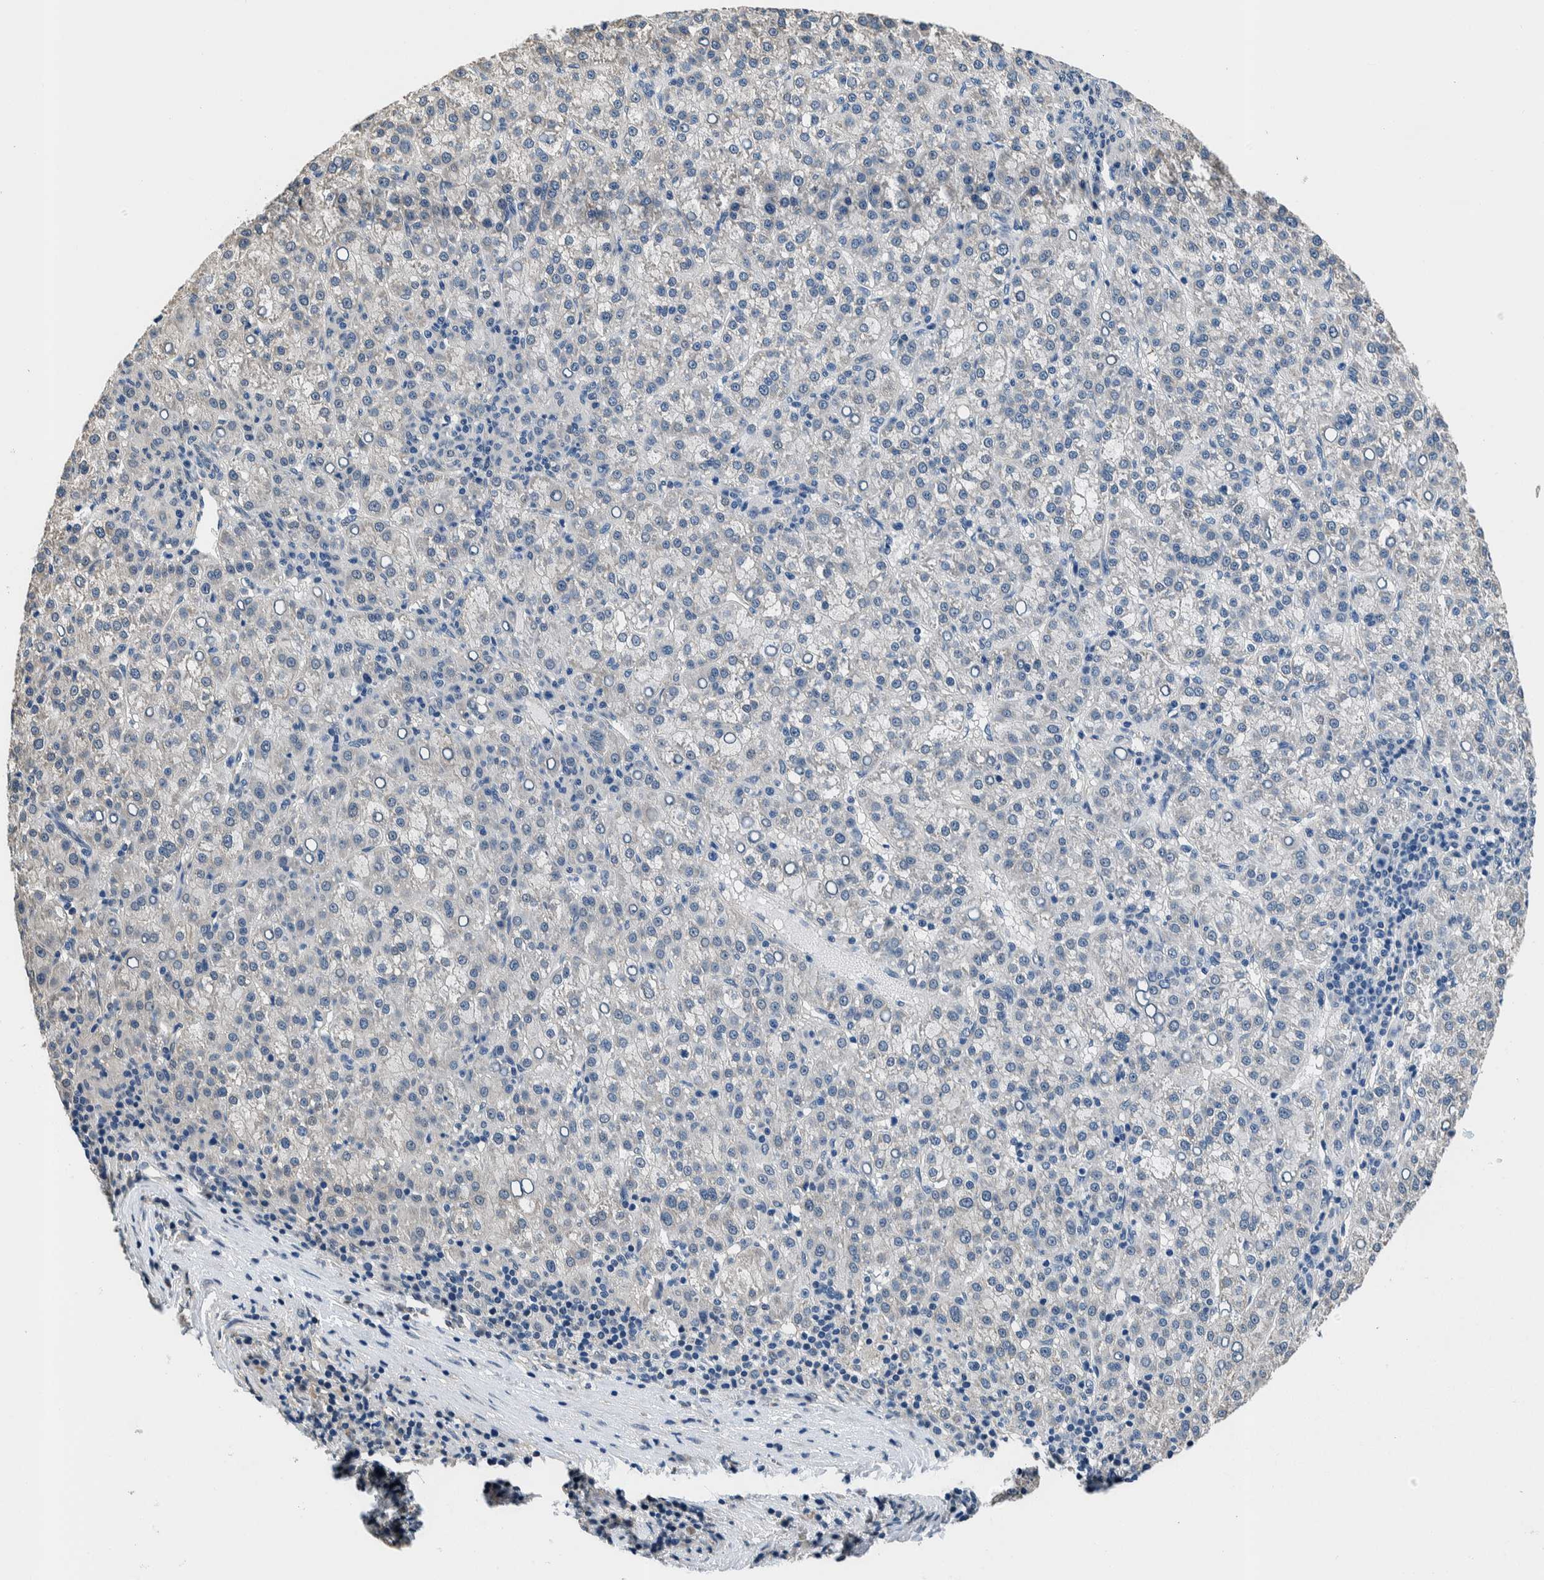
{"staining": {"intensity": "negative", "quantity": "none", "location": "none"}, "tissue": "liver cancer", "cell_type": "Tumor cells", "image_type": "cancer", "snomed": [{"axis": "morphology", "description": "Carcinoma, Hepatocellular, NOS"}, {"axis": "topography", "description": "Liver"}], "caption": "Liver cancer was stained to show a protein in brown. There is no significant positivity in tumor cells. The staining is performed using DAB brown chromogen with nuclei counter-stained in using hematoxylin.", "gene": "NIBAN2", "patient": {"sex": "female", "age": 58}}